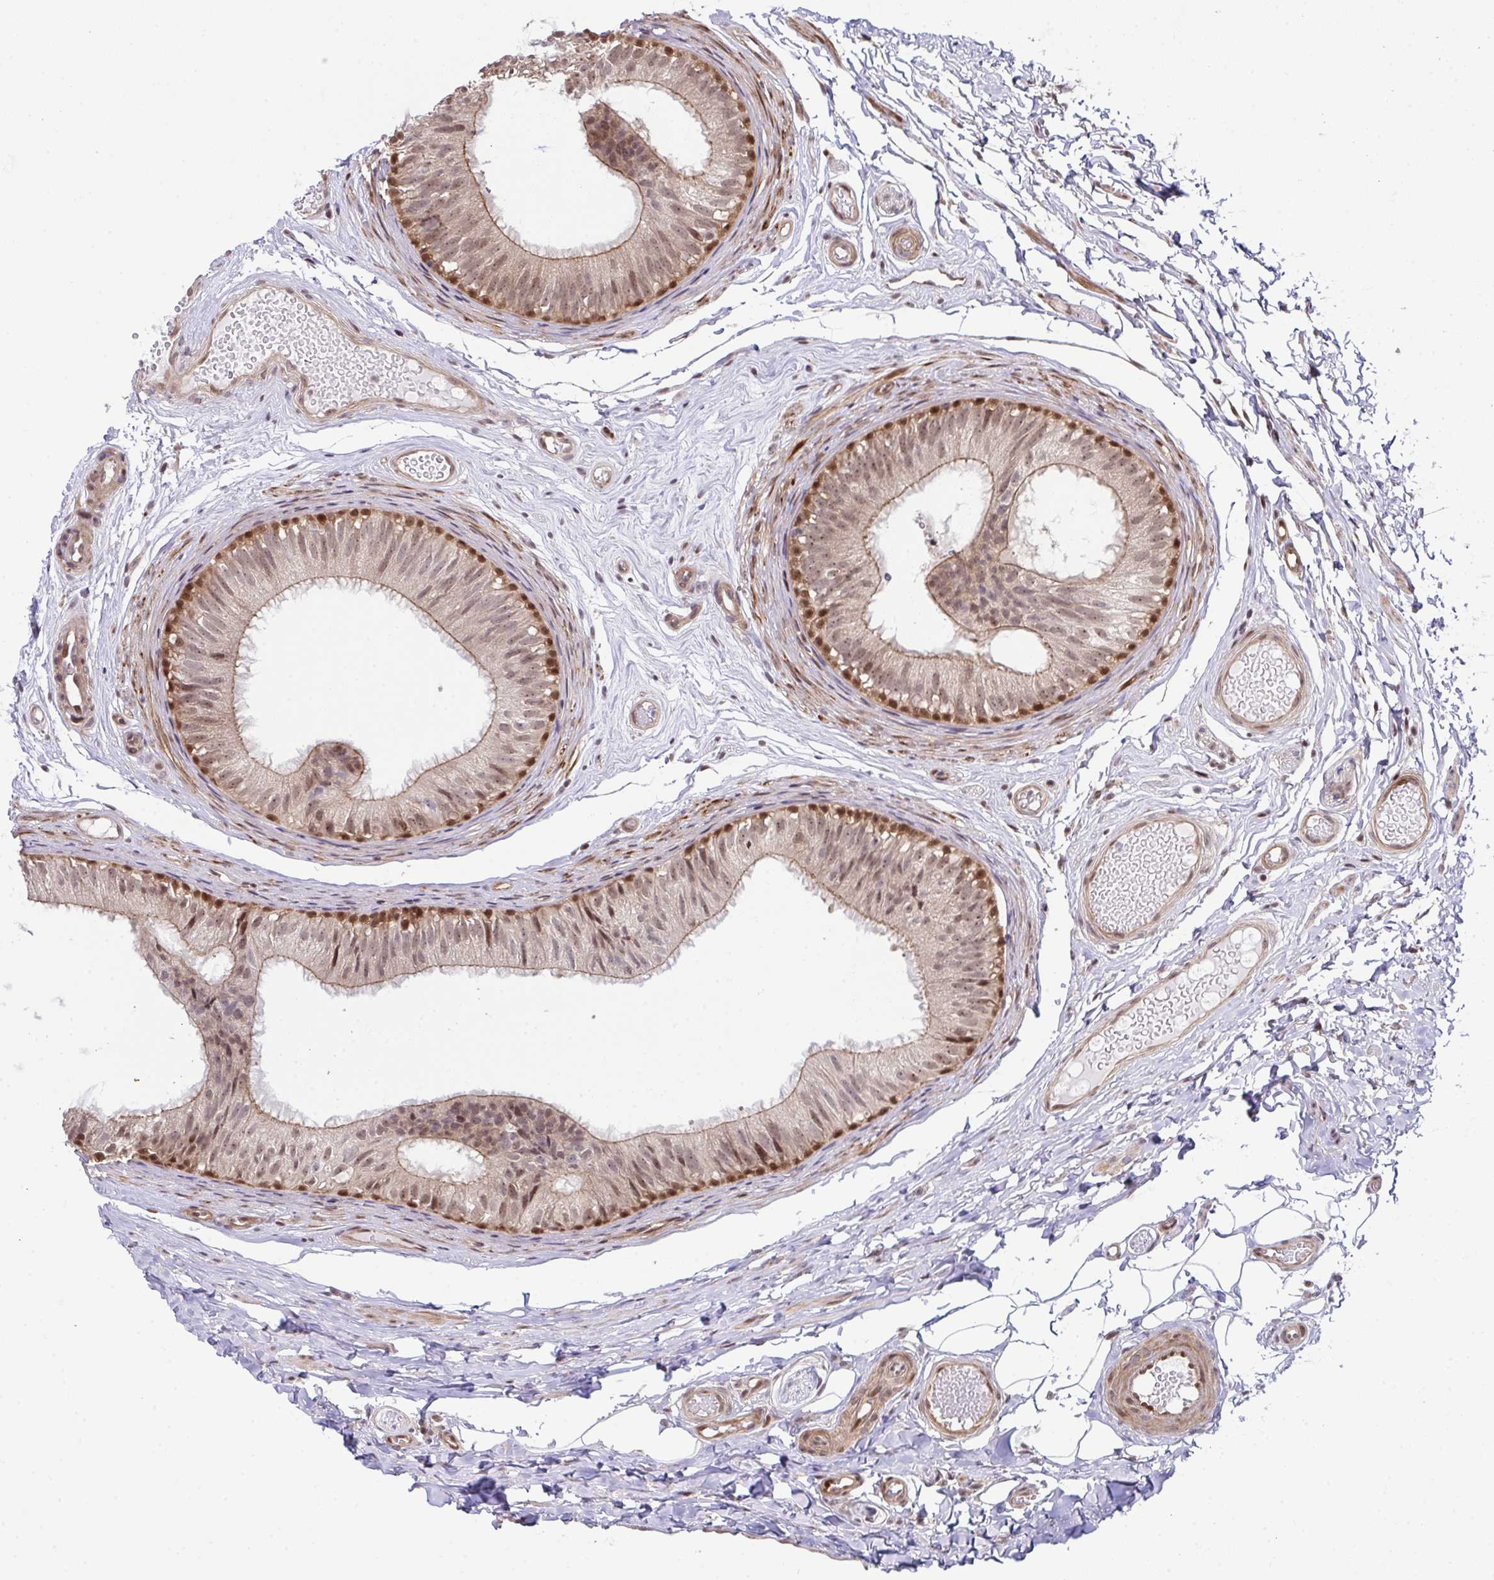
{"staining": {"intensity": "moderate", "quantity": "25%-75%", "location": "cytoplasmic/membranous,nuclear"}, "tissue": "epididymis", "cell_type": "Glandular cells", "image_type": "normal", "snomed": [{"axis": "morphology", "description": "Normal tissue, NOS"}, {"axis": "morphology", "description": "Seminoma, NOS"}, {"axis": "topography", "description": "Testis"}, {"axis": "topography", "description": "Epididymis"}], "caption": "Brown immunohistochemical staining in unremarkable epididymis displays moderate cytoplasmic/membranous,nuclear staining in approximately 25%-75% of glandular cells. Nuclei are stained in blue.", "gene": "DNAJB1", "patient": {"sex": "male", "age": 34}}